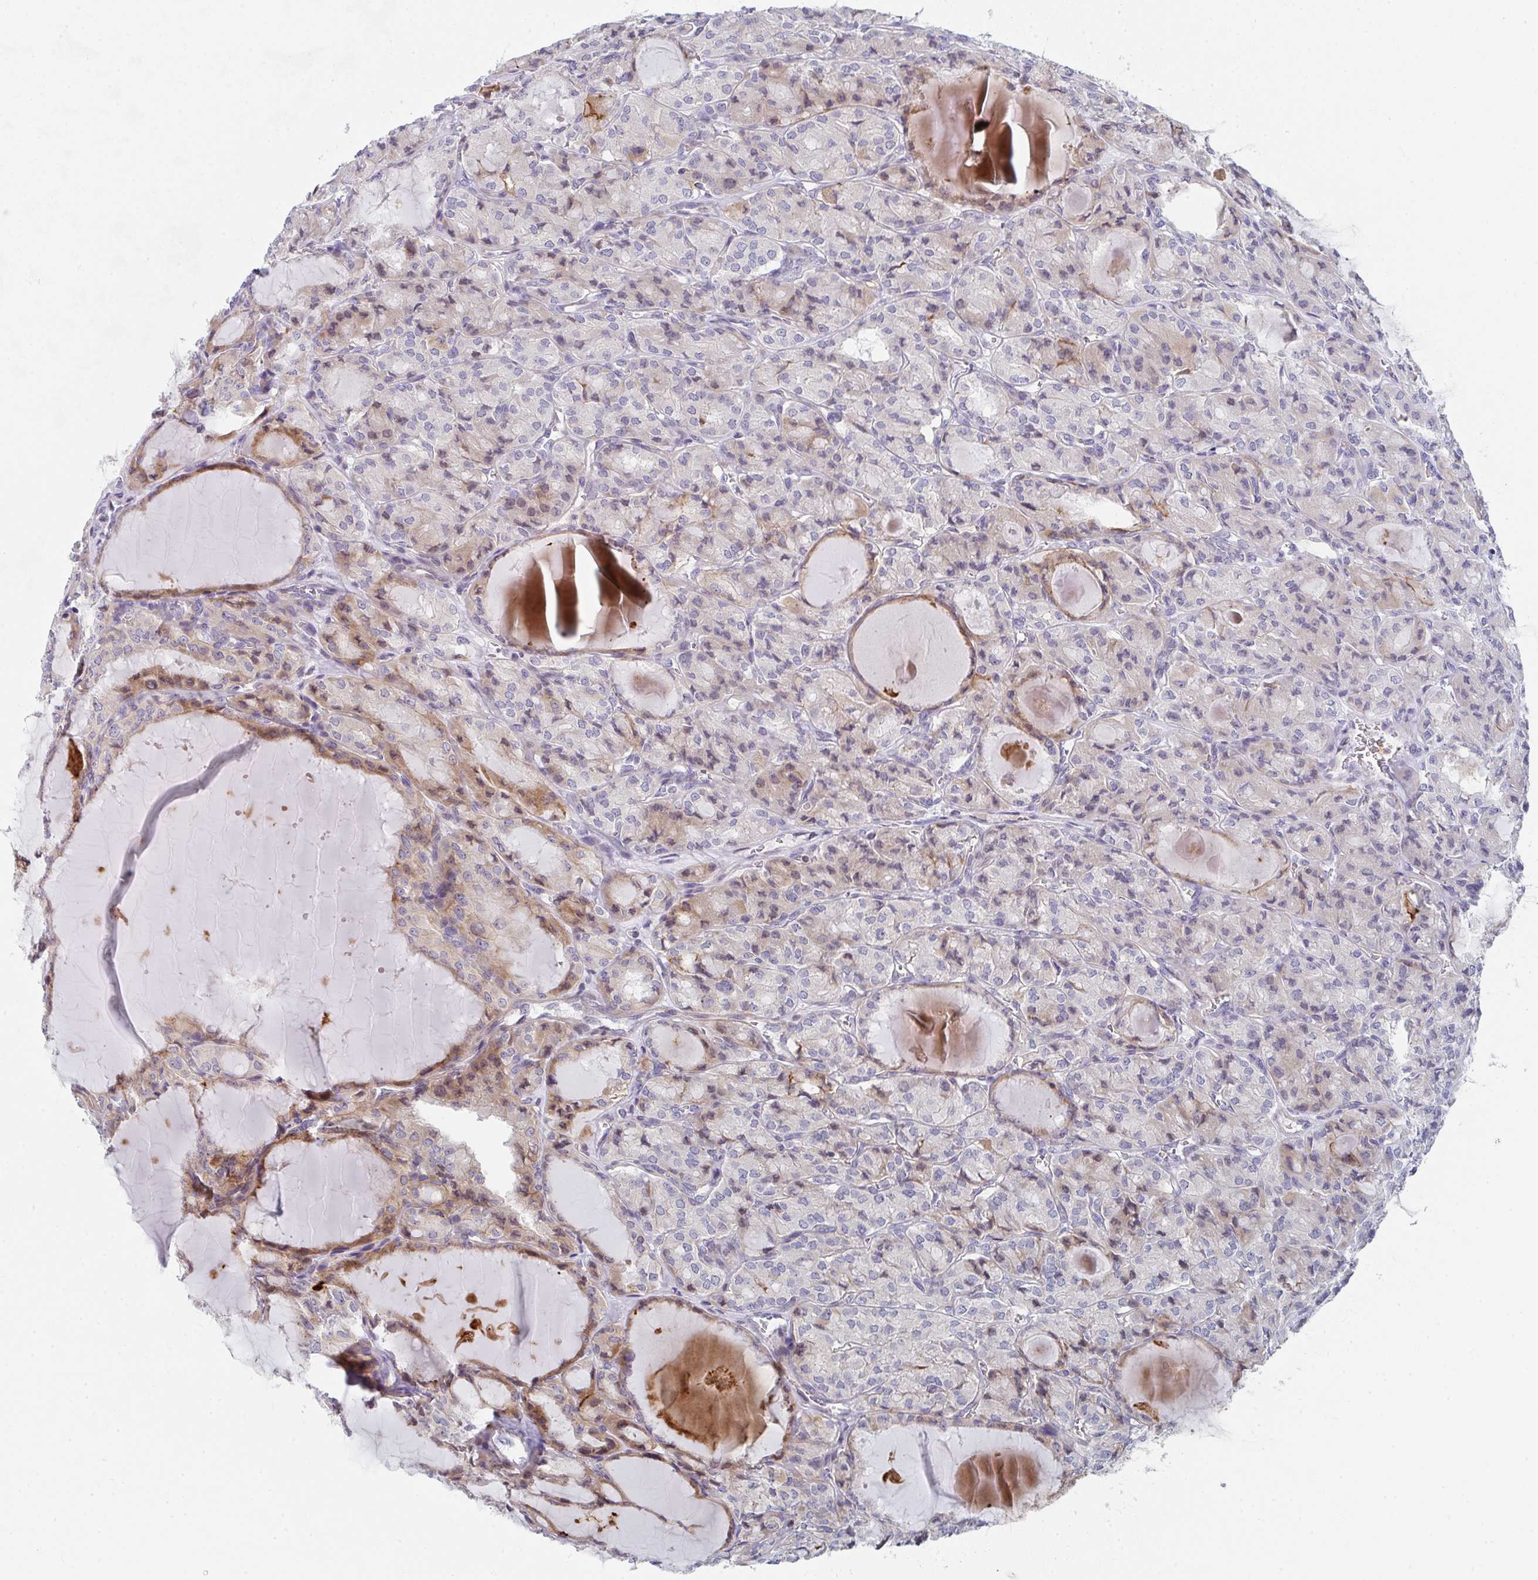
{"staining": {"intensity": "moderate", "quantity": "<25%", "location": "cytoplasmic/membranous,nuclear"}, "tissue": "thyroid cancer", "cell_type": "Tumor cells", "image_type": "cancer", "snomed": [{"axis": "morphology", "description": "Papillary adenocarcinoma, NOS"}, {"axis": "topography", "description": "Thyroid gland"}], "caption": "Moderate cytoplasmic/membranous and nuclear protein expression is present in approximately <25% of tumor cells in thyroid cancer (papillary adenocarcinoma). (Brightfield microscopy of DAB IHC at high magnification).", "gene": "KLHL33", "patient": {"sex": "male", "age": 87}}